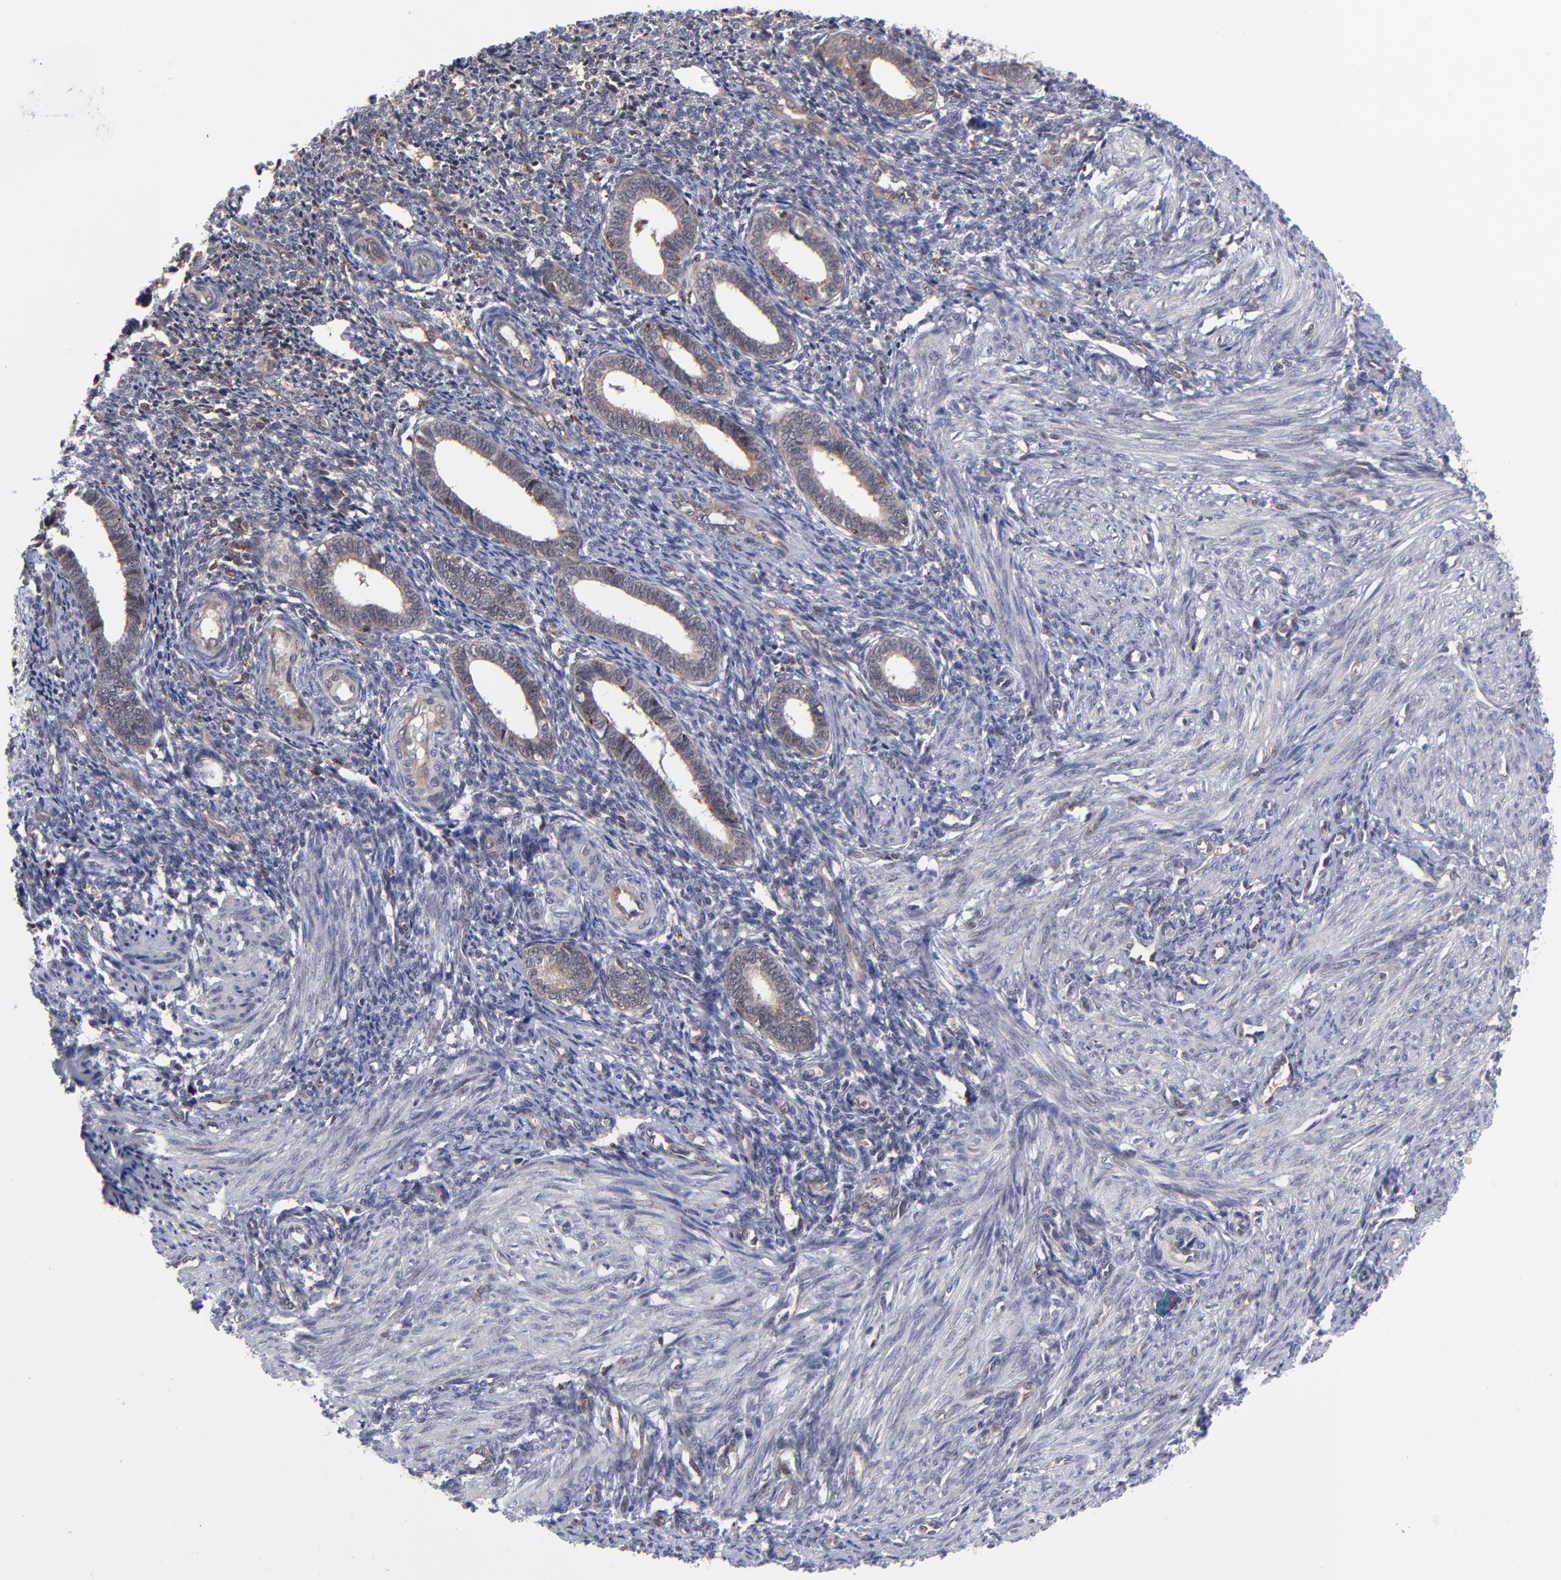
{"staining": {"intensity": "moderate", "quantity": ">75%", "location": "cytoplasmic/membranous"}, "tissue": "endometrium", "cell_type": "Cells in endometrial stroma", "image_type": "normal", "snomed": [{"axis": "morphology", "description": "Normal tissue, NOS"}, {"axis": "topography", "description": "Endometrium"}], "caption": "This micrograph exhibits IHC staining of benign human endometrium, with medium moderate cytoplasmic/membranous expression in about >75% of cells in endometrial stroma.", "gene": "UBE2L6", "patient": {"sex": "female", "age": 27}}